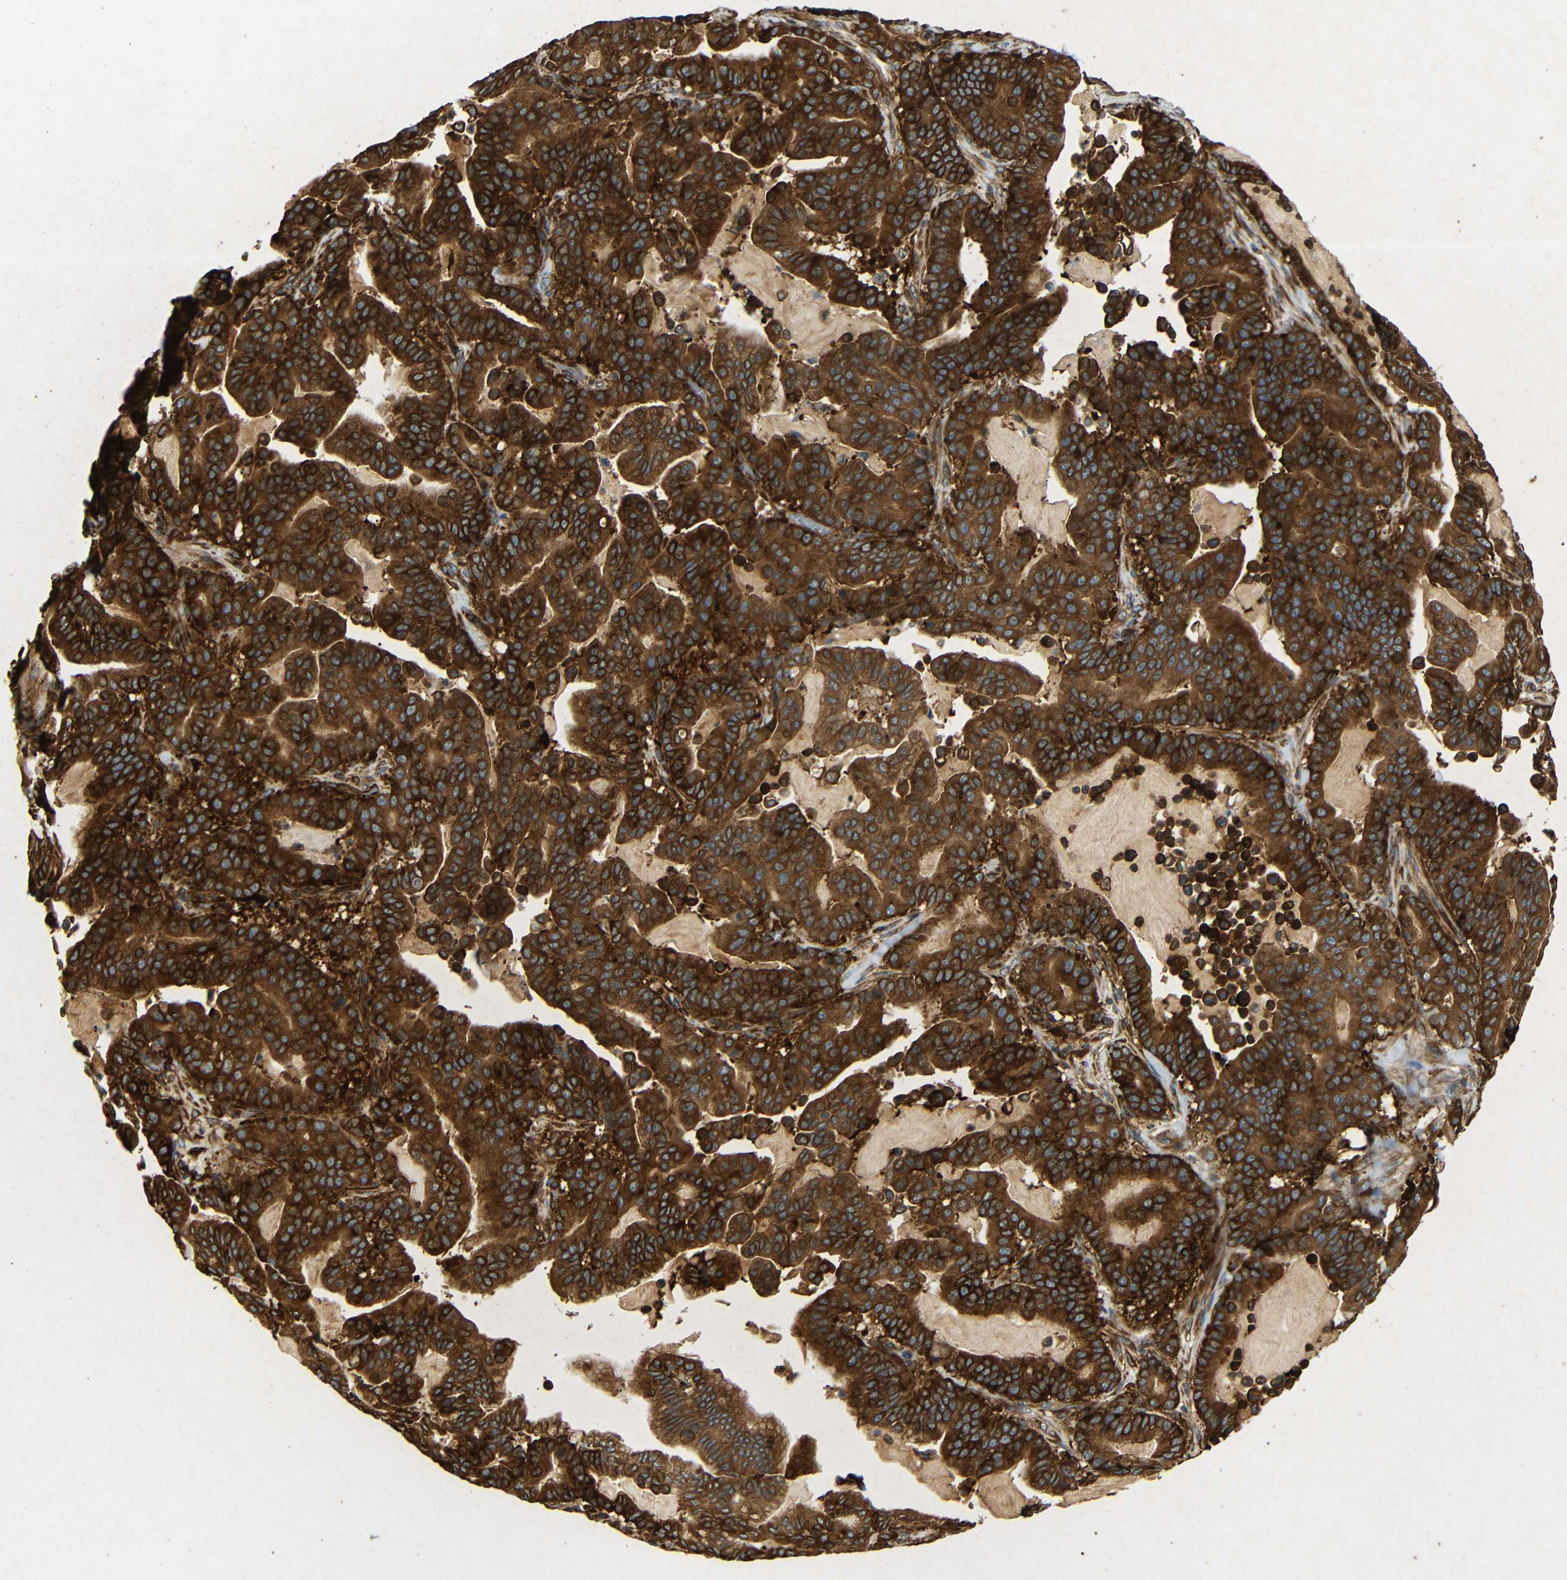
{"staining": {"intensity": "strong", "quantity": ">75%", "location": "cytoplasmic/membranous"}, "tissue": "pancreatic cancer", "cell_type": "Tumor cells", "image_type": "cancer", "snomed": [{"axis": "morphology", "description": "Adenocarcinoma, NOS"}, {"axis": "topography", "description": "Pancreas"}], "caption": "This photomicrograph exhibits IHC staining of pancreatic cancer, with high strong cytoplasmic/membranous expression in about >75% of tumor cells.", "gene": "BTF3", "patient": {"sex": "male", "age": 63}}